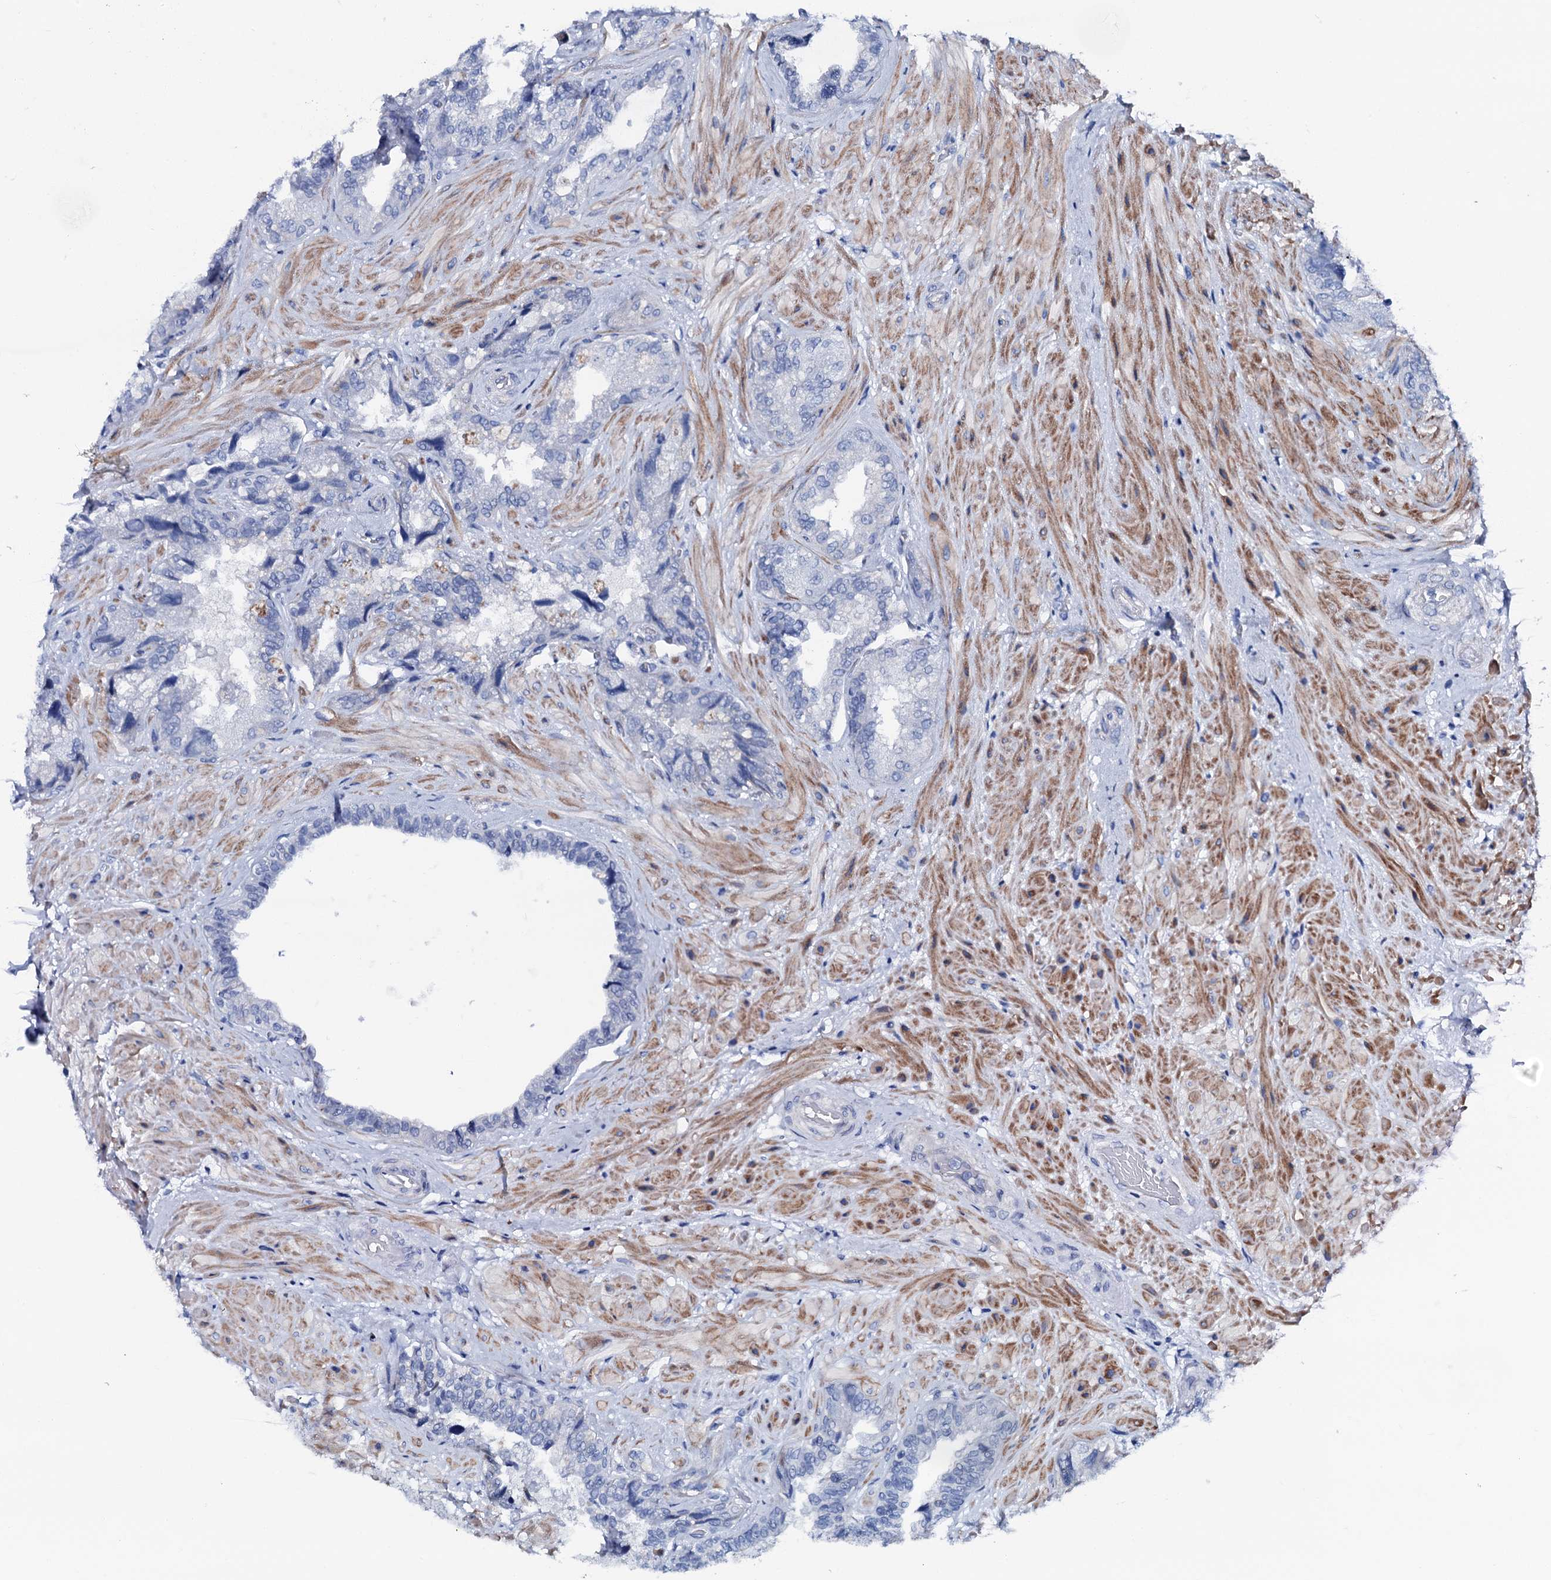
{"staining": {"intensity": "negative", "quantity": "none", "location": "none"}, "tissue": "seminal vesicle", "cell_type": "Glandular cells", "image_type": "normal", "snomed": [{"axis": "morphology", "description": "Normal tissue, NOS"}, {"axis": "topography", "description": "Prostate and seminal vesicle, NOS"}, {"axis": "topography", "description": "Prostate"}, {"axis": "topography", "description": "Seminal veicle"}], "caption": "Benign seminal vesicle was stained to show a protein in brown. There is no significant staining in glandular cells.", "gene": "GYS2", "patient": {"sex": "male", "age": 67}}